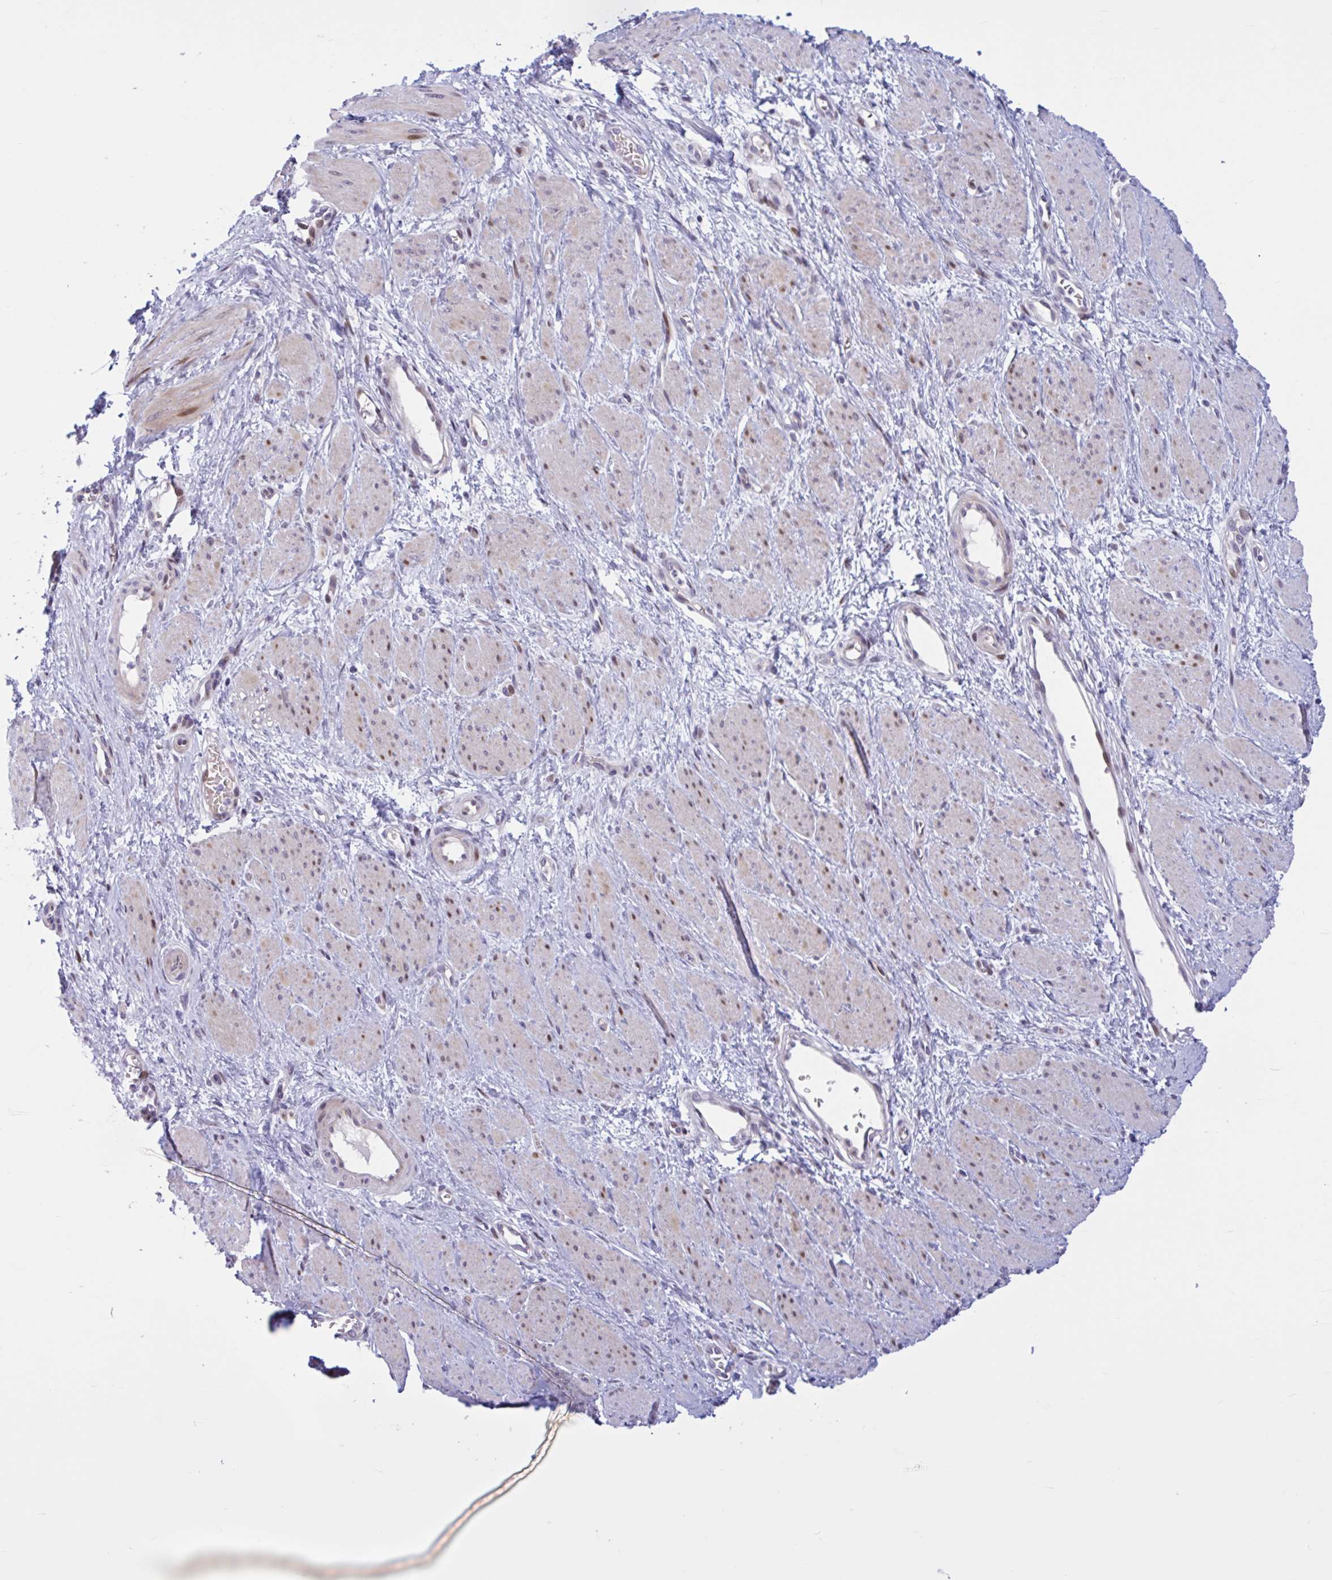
{"staining": {"intensity": "moderate", "quantity": "<25%", "location": "nuclear"}, "tissue": "smooth muscle", "cell_type": "Smooth muscle cells", "image_type": "normal", "snomed": [{"axis": "morphology", "description": "Normal tissue, NOS"}, {"axis": "topography", "description": "Smooth muscle"}, {"axis": "topography", "description": "Uterus"}], "caption": "A brown stain labels moderate nuclear expression of a protein in smooth muscle cells of normal human smooth muscle. The staining is performed using DAB brown chromogen to label protein expression. The nuclei are counter-stained blue using hematoxylin.", "gene": "RBL1", "patient": {"sex": "female", "age": 39}}